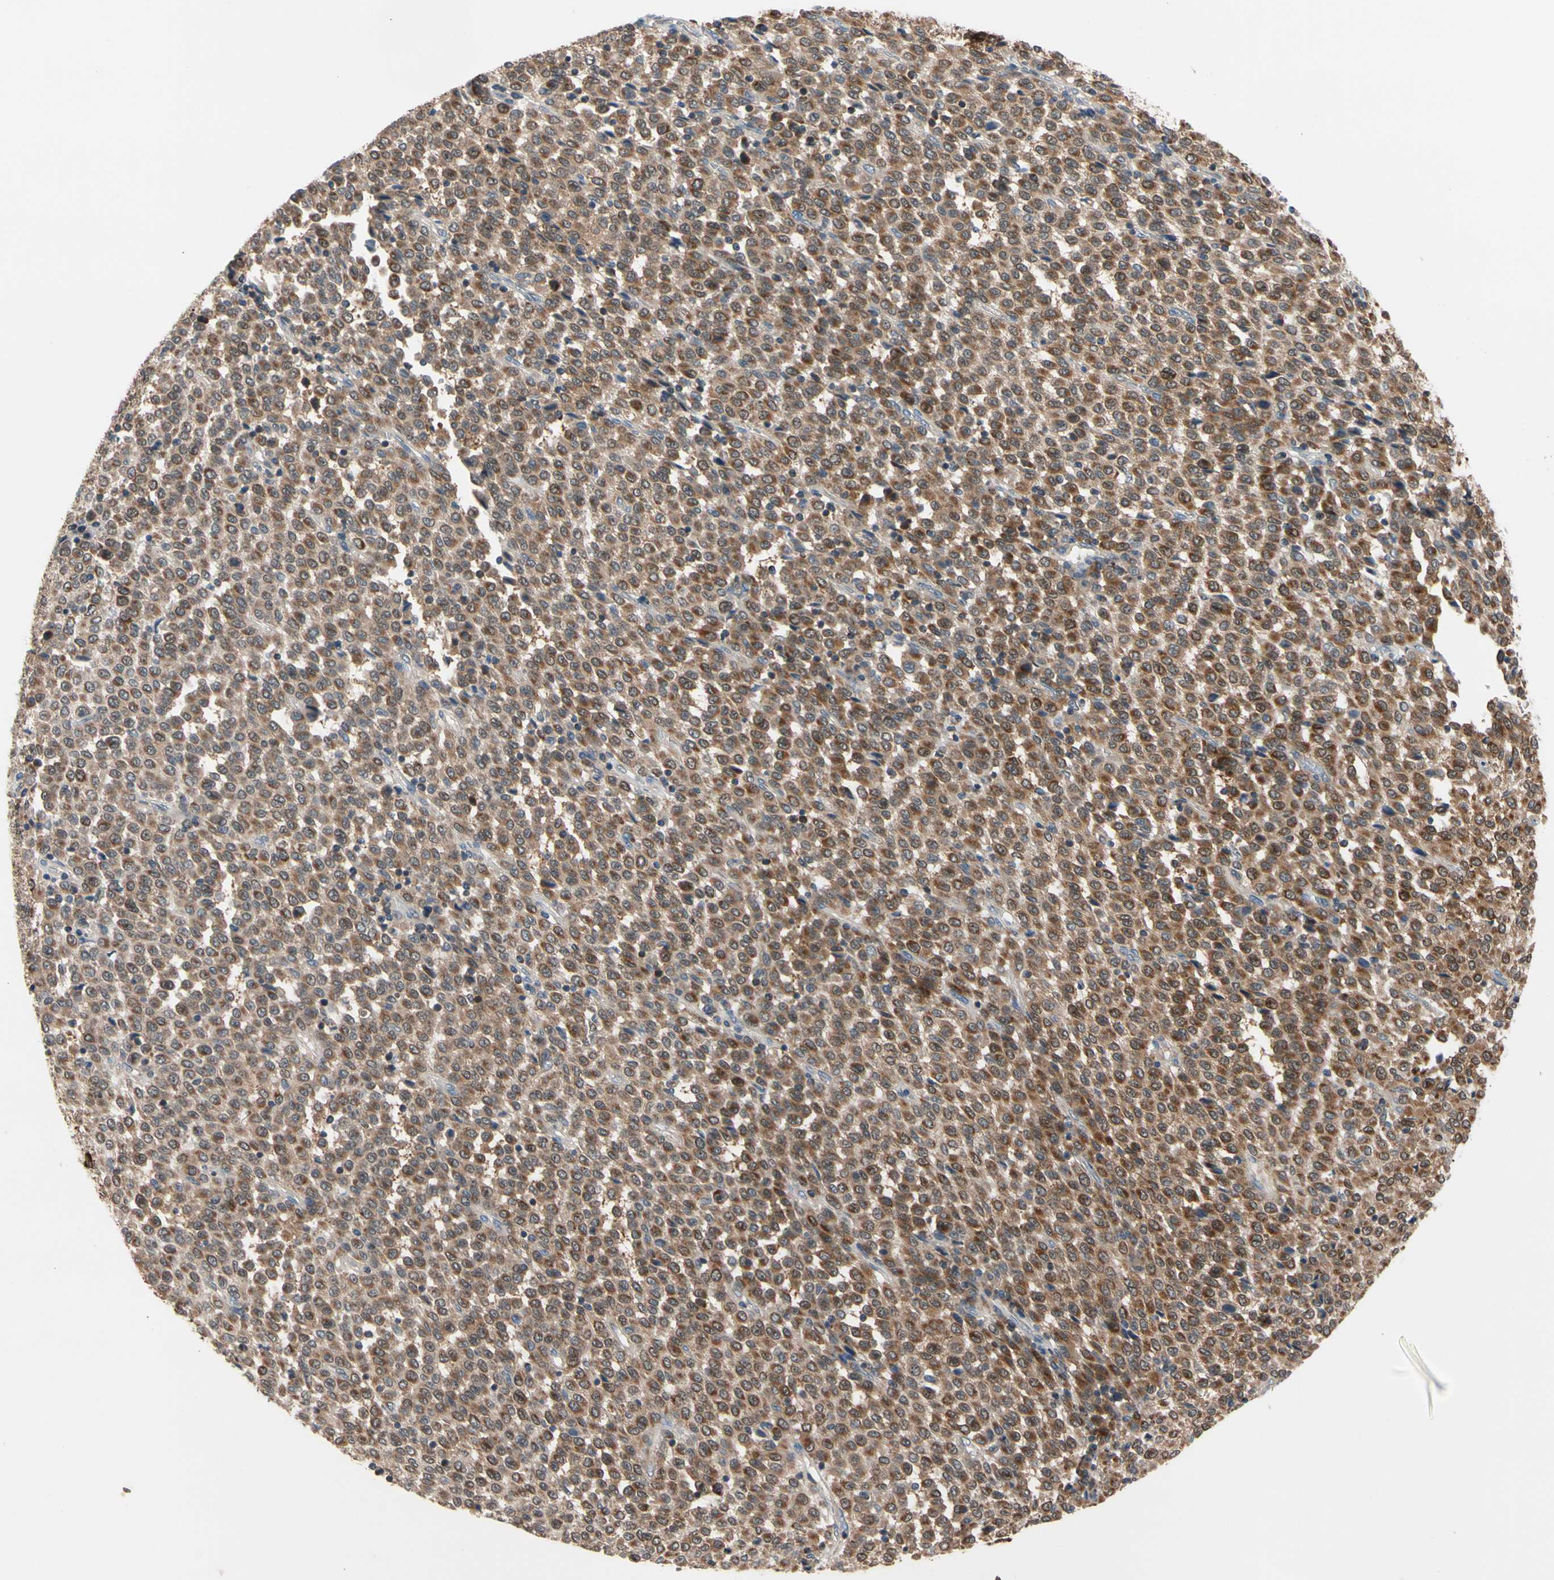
{"staining": {"intensity": "moderate", "quantity": ">75%", "location": "cytoplasmic/membranous"}, "tissue": "melanoma", "cell_type": "Tumor cells", "image_type": "cancer", "snomed": [{"axis": "morphology", "description": "Malignant melanoma, Metastatic site"}, {"axis": "topography", "description": "Pancreas"}], "caption": "This is a micrograph of IHC staining of malignant melanoma (metastatic site), which shows moderate staining in the cytoplasmic/membranous of tumor cells.", "gene": "MTHFS", "patient": {"sex": "female", "age": 30}}